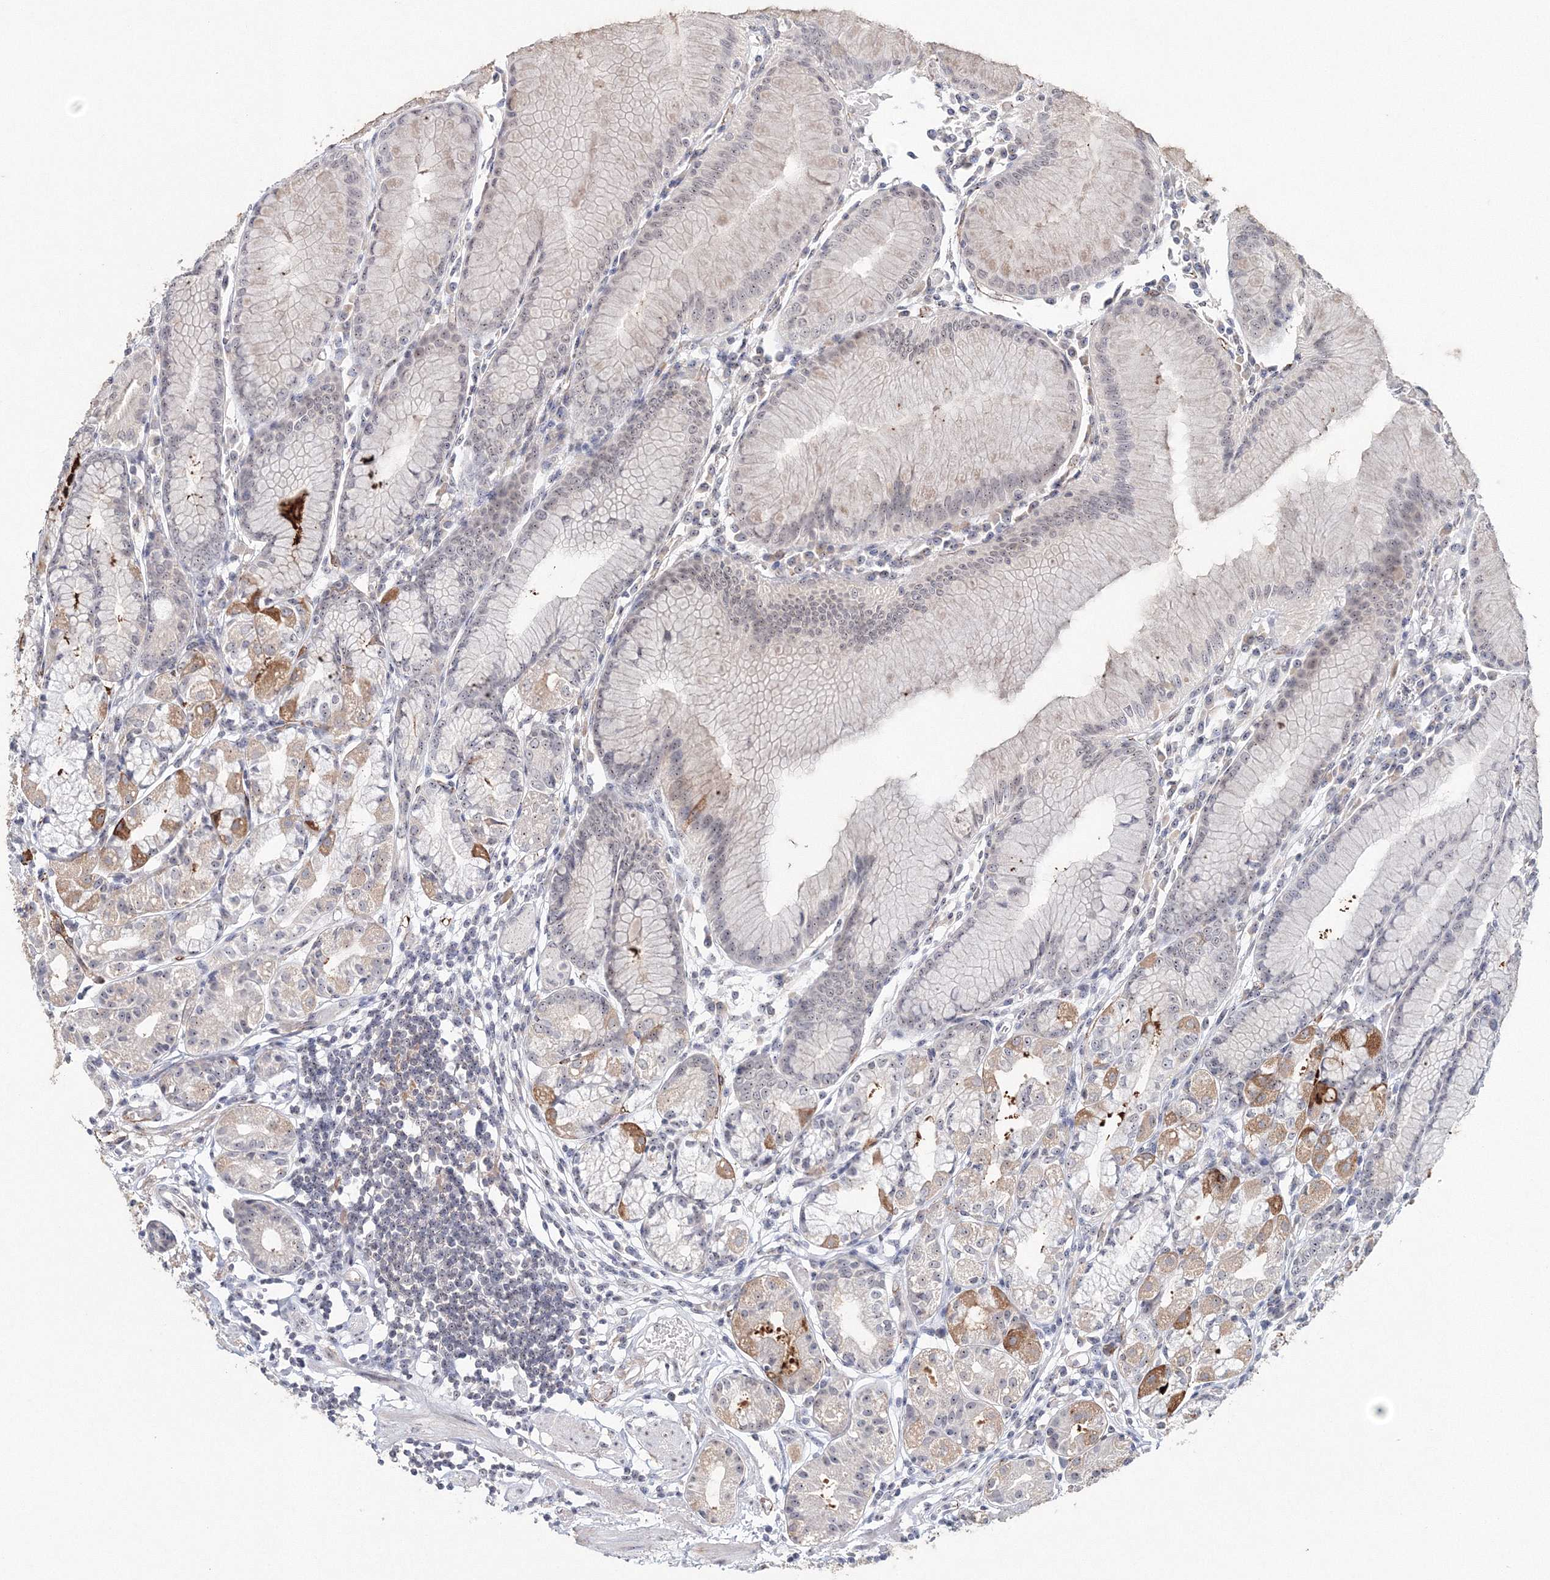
{"staining": {"intensity": "moderate", "quantity": "<25%", "location": "cytoplasmic/membranous,nuclear"}, "tissue": "stomach", "cell_type": "Glandular cells", "image_type": "normal", "snomed": [{"axis": "morphology", "description": "Normal tissue, NOS"}, {"axis": "topography", "description": "Stomach"}], "caption": "Glandular cells demonstrate moderate cytoplasmic/membranous,nuclear staining in approximately <25% of cells in normal stomach.", "gene": "SIRT7", "patient": {"sex": "female", "age": 57}}